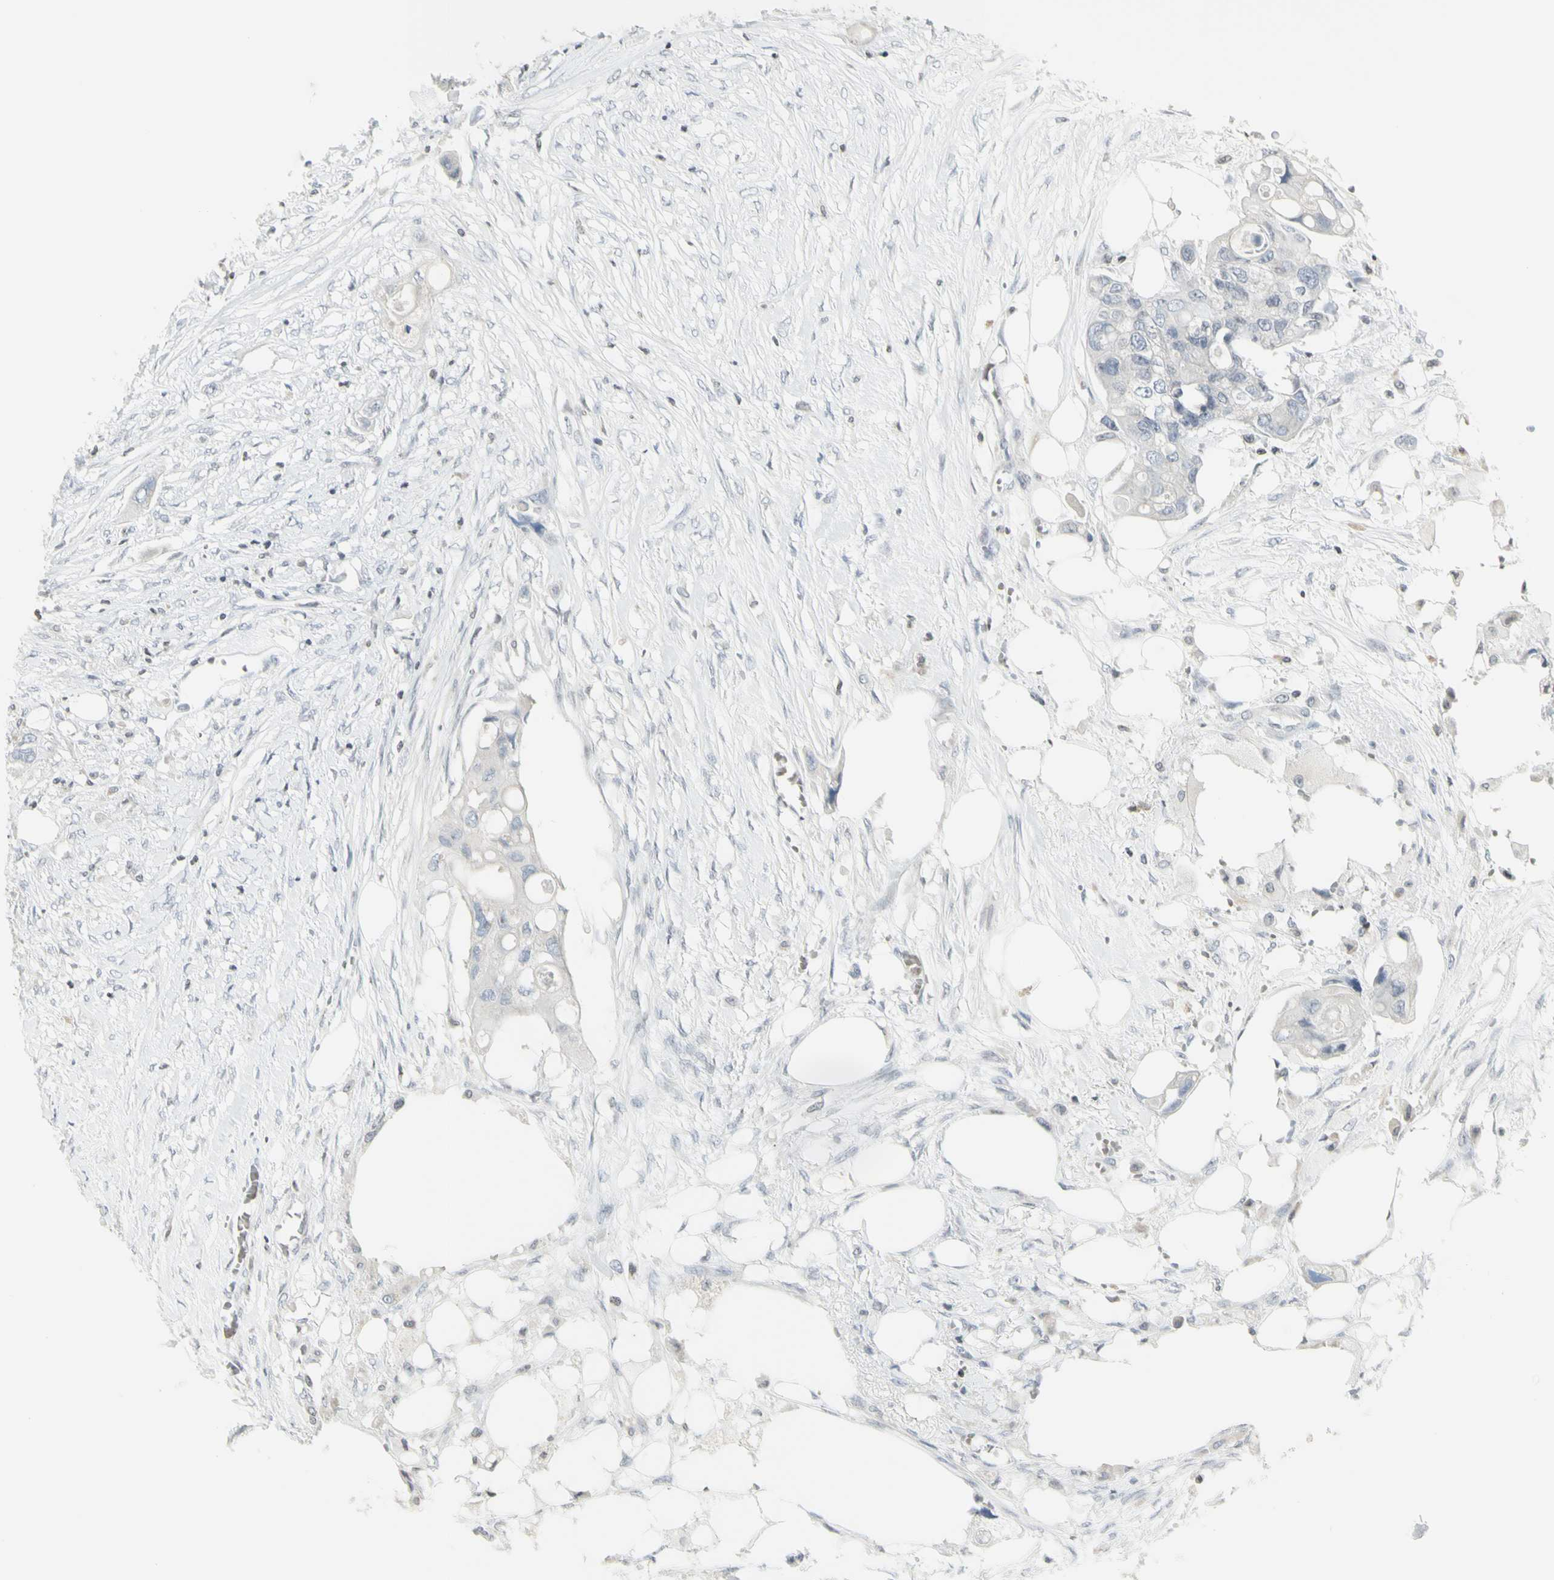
{"staining": {"intensity": "negative", "quantity": "none", "location": "none"}, "tissue": "colorectal cancer", "cell_type": "Tumor cells", "image_type": "cancer", "snomed": [{"axis": "morphology", "description": "Adenocarcinoma, NOS"}, {"axis": "topography", "description": "Colon"}], "caption": "This image is of colorectal cancer (adenocarcinoma) stained with IHC to label a protein in brown with the nuclei are counter-stained blue. There is no staining in tumor cells.", "gene": "MUC5AC", "patient": {"sex": "female", "age": 57}}